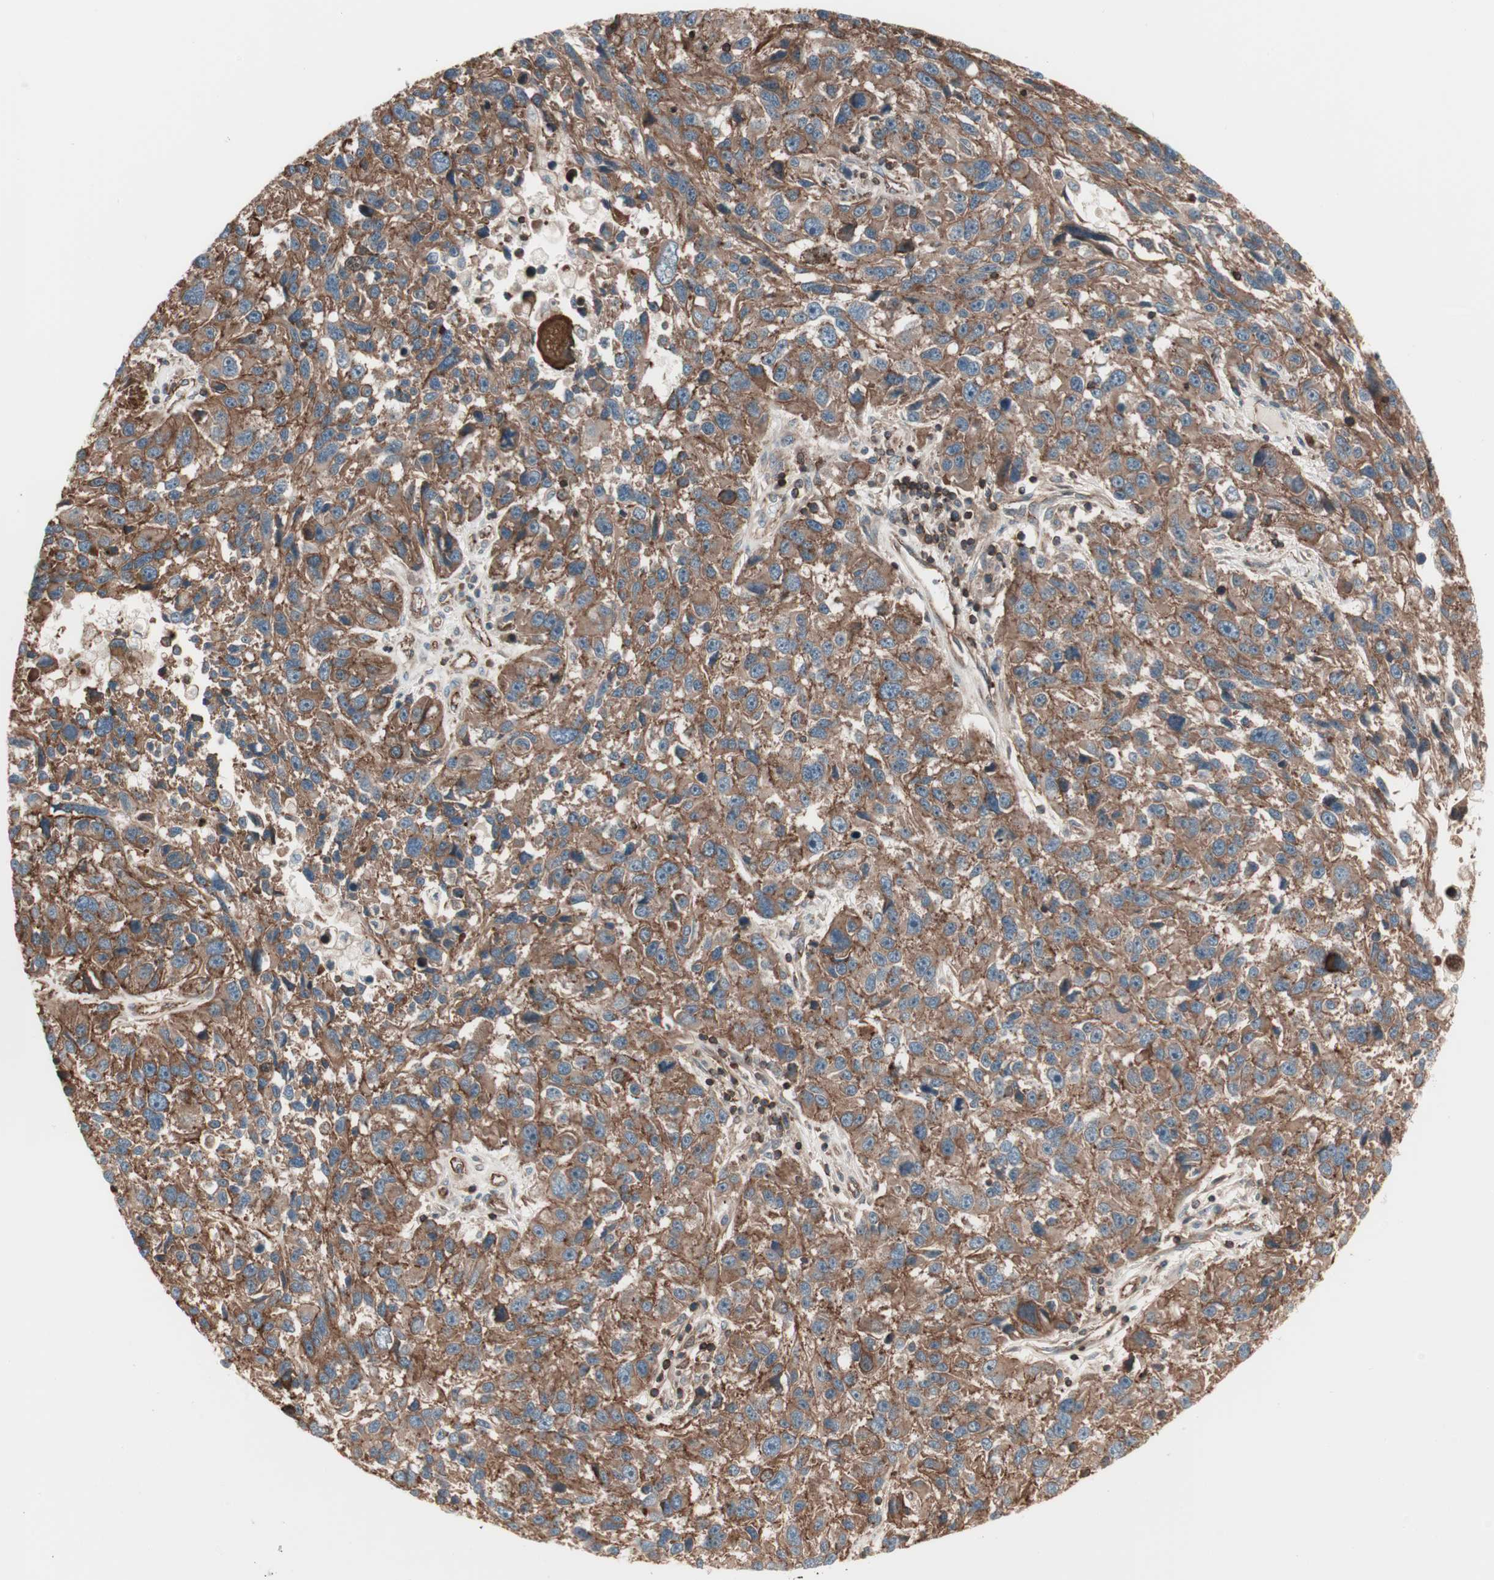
{"staining": {"intensity": "moderate", "quantity": ">75%", "location": "cytoplasmic/membranous"}, "tissue": "melanoma", "cell_type": "Tumor cells", "image_type": "cancer", "snomed": [{"axis": "morphology", "description": "Malignant melanoma, NOS"}, {"axis": "topography", "description": "Skin"}], "caption": "Immunohistochemistry (IHC) image of neoplastic tissue: malignant melanoma stained using immunohistochemistry reveals medium levels of moderate protein expression localized specifically in the cytoplasmic/membranous of tumor cells, appearing as a cytoplasmic/membranous brown color.", "gene": "TCP11L1", "patient": {"sex": "male", "age": 53}}